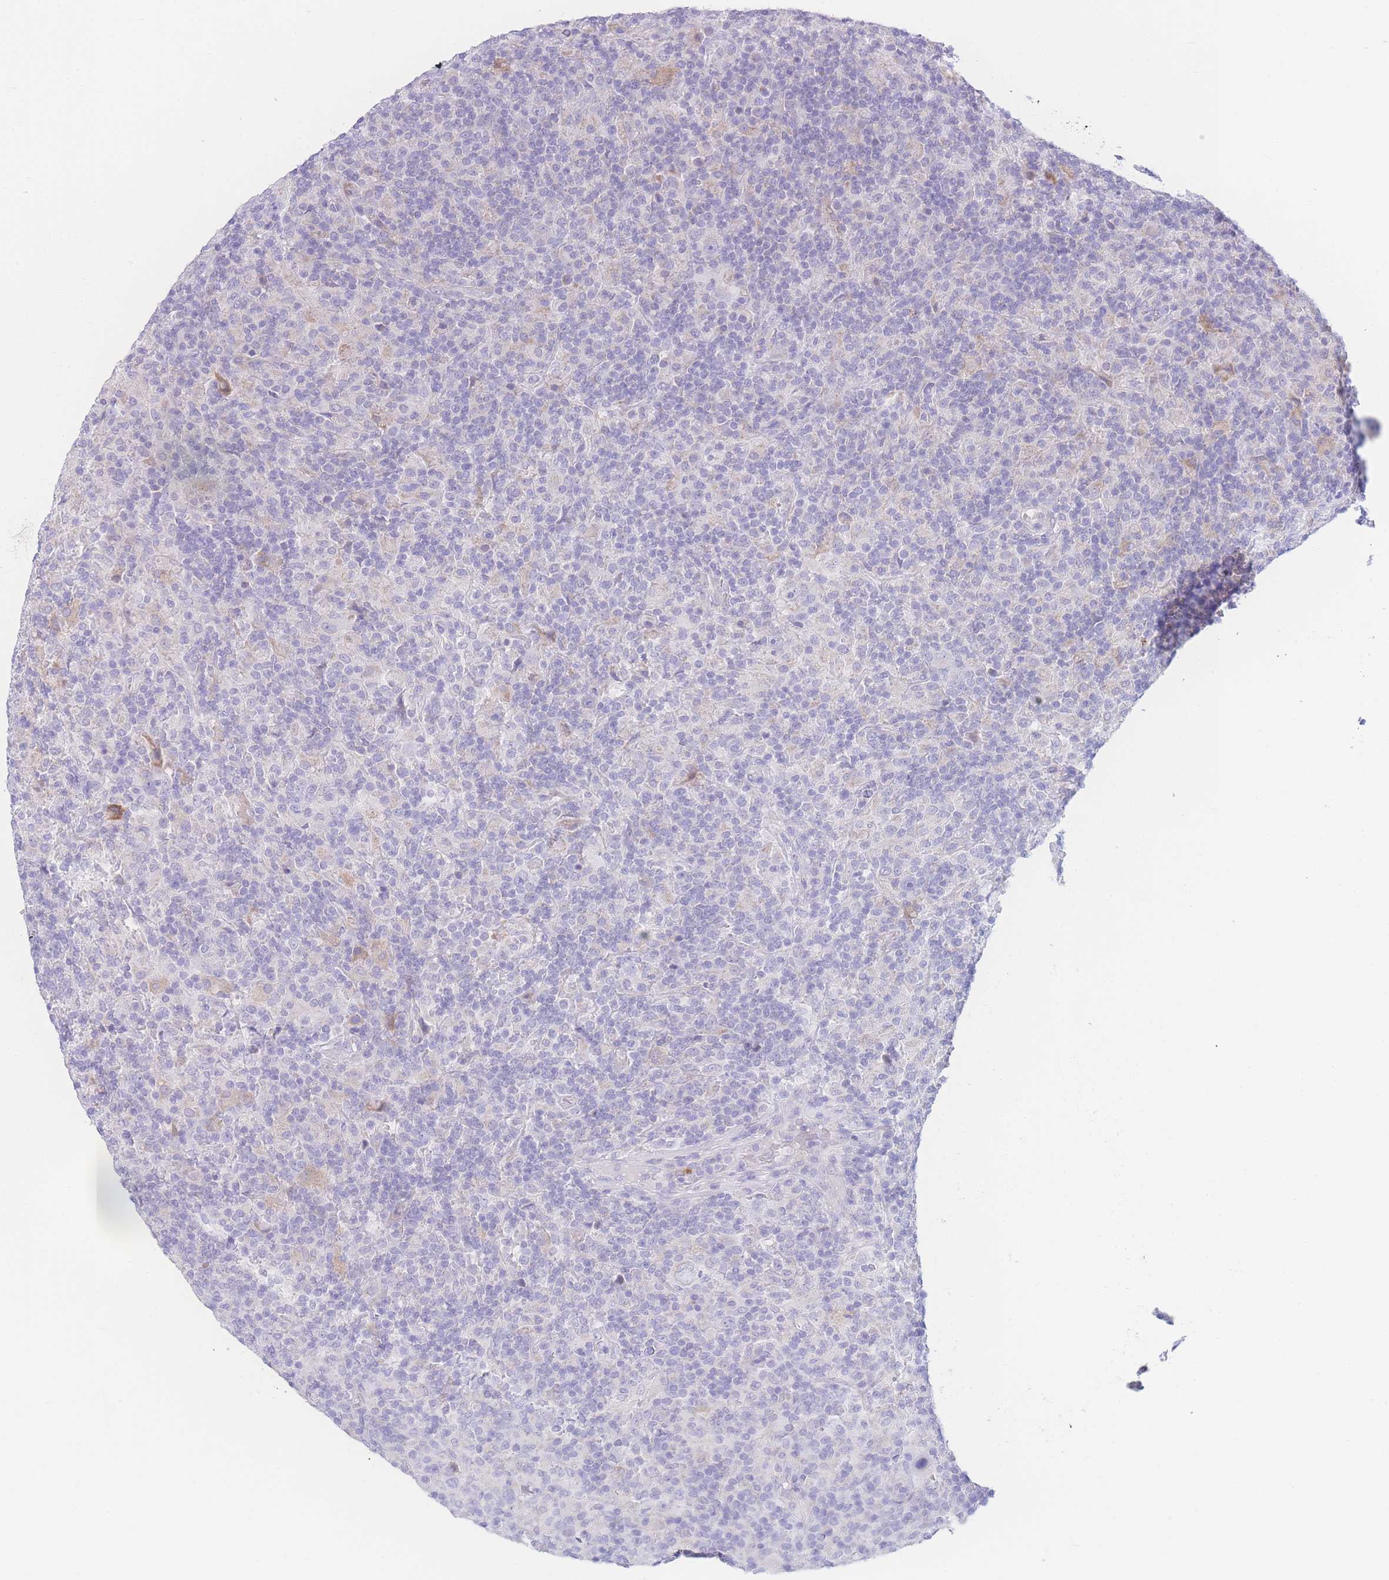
{"staining": {"intensity": "negative", "quantity": "none", "location": "none"}, "tissue": "lymphoma", "cell_type": "Tumor cells", "image_type": "cancer", "snomed": [{"axis": "morphology", "description": "Hodgkin's disease, NOS"}, {"axis": "topography", "description": "Lymph node"}], "caption": "Immunohistochemical staining of Hodgkin's disease exhibits no significant expression in tumor cells.", "gene": "NBEAL1", "patient": {"sex": "male", "age": 70}}